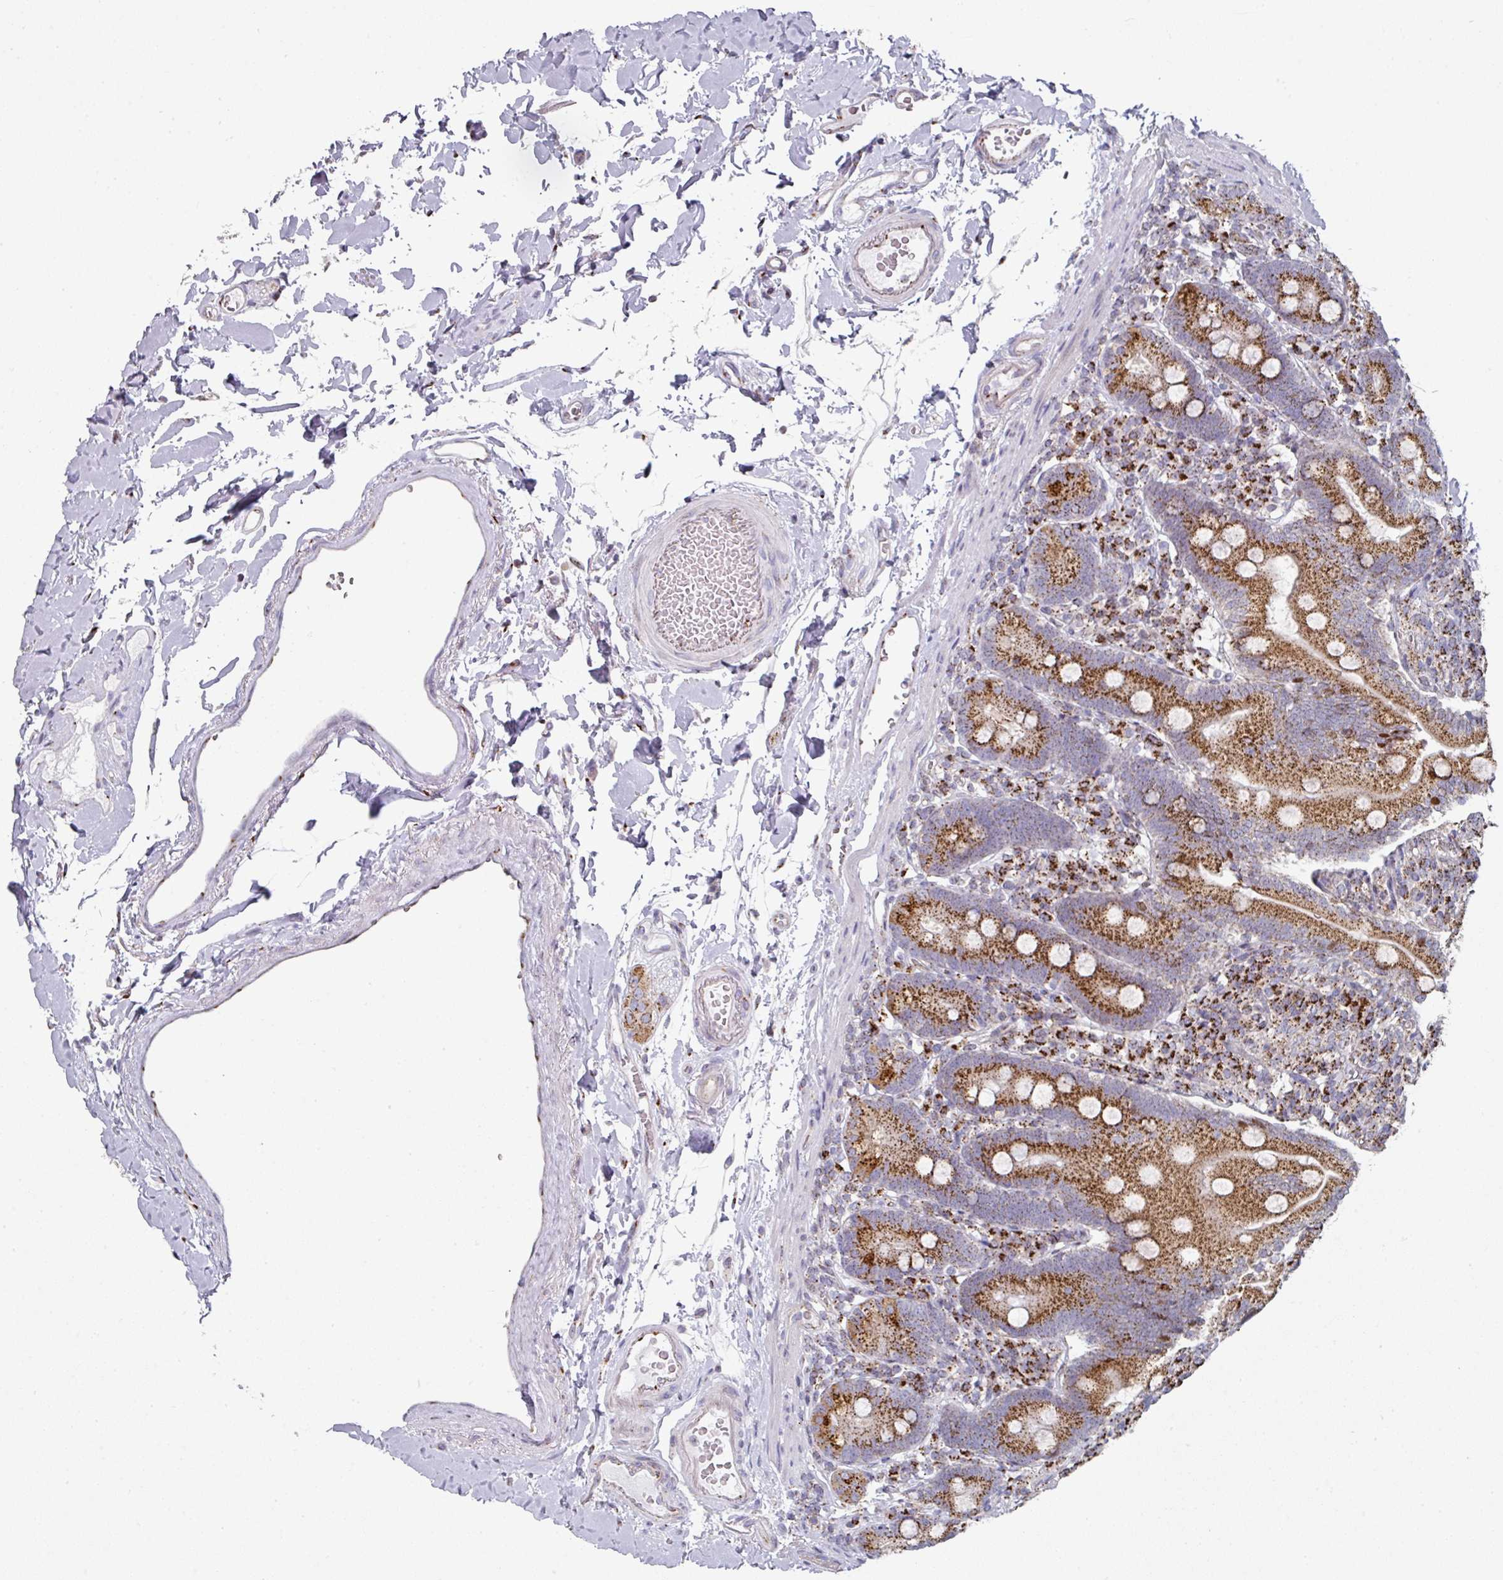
{"staining": {"intensity": "strong", "quantity": ">75%", "location": "cytoplasmic/membranous"}, "tissue": "duodenum", "cell_type": "Glandular cells", "image_type": "normal", "snomed": [{"axis": "morphology", "description": "Normal tissue, NOS"}, {"axis": "topography", "description": "Duodenum"}], "caption": "Immunohistochemical staining of benign duodenum exhibits >75% levels of strong cytoplasmic/membranous protein positivity in approximately >75% of glandular cells.", "gene": "CCDC85B", "patient": {"sex": "female", "age": 67}}